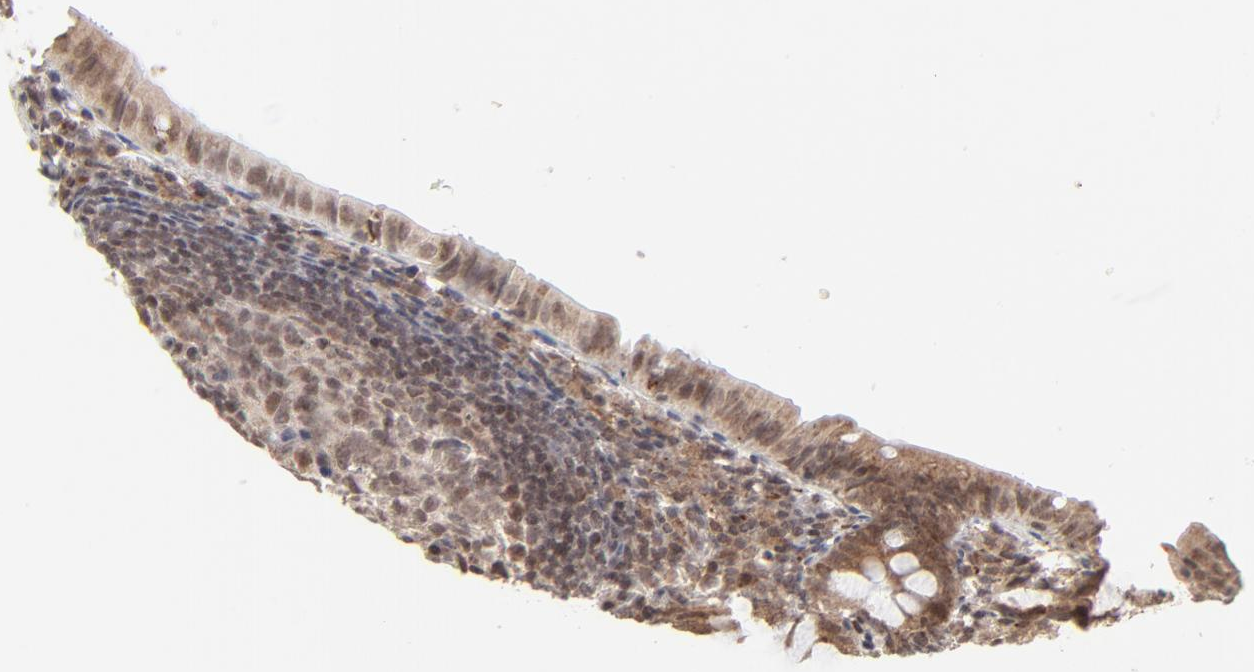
{"staining": {"intensity": "moderate", "quantity": ">75%", "location": "cytoplasmic/membranous"}, "tissue": "appendix", "cell_type": "Glandular cells", "image_type": "normal", "snomed": [{"axis": "morphology", "description": "Normal tissue, NOS"}, {"axis": "topography", "description": "Appendix"}], "caption": "A high-resolution photomicrograph shows immunohistochemistry staining of benign appendix, which reveals moderate cytoplasmic/membranous expression in approximately >75% of glandular cells. (Brightfield microscopy of DAB IHC at high magnification).", "gene": "ARIH1", "patient": {"sex": "female", "age": 10}}